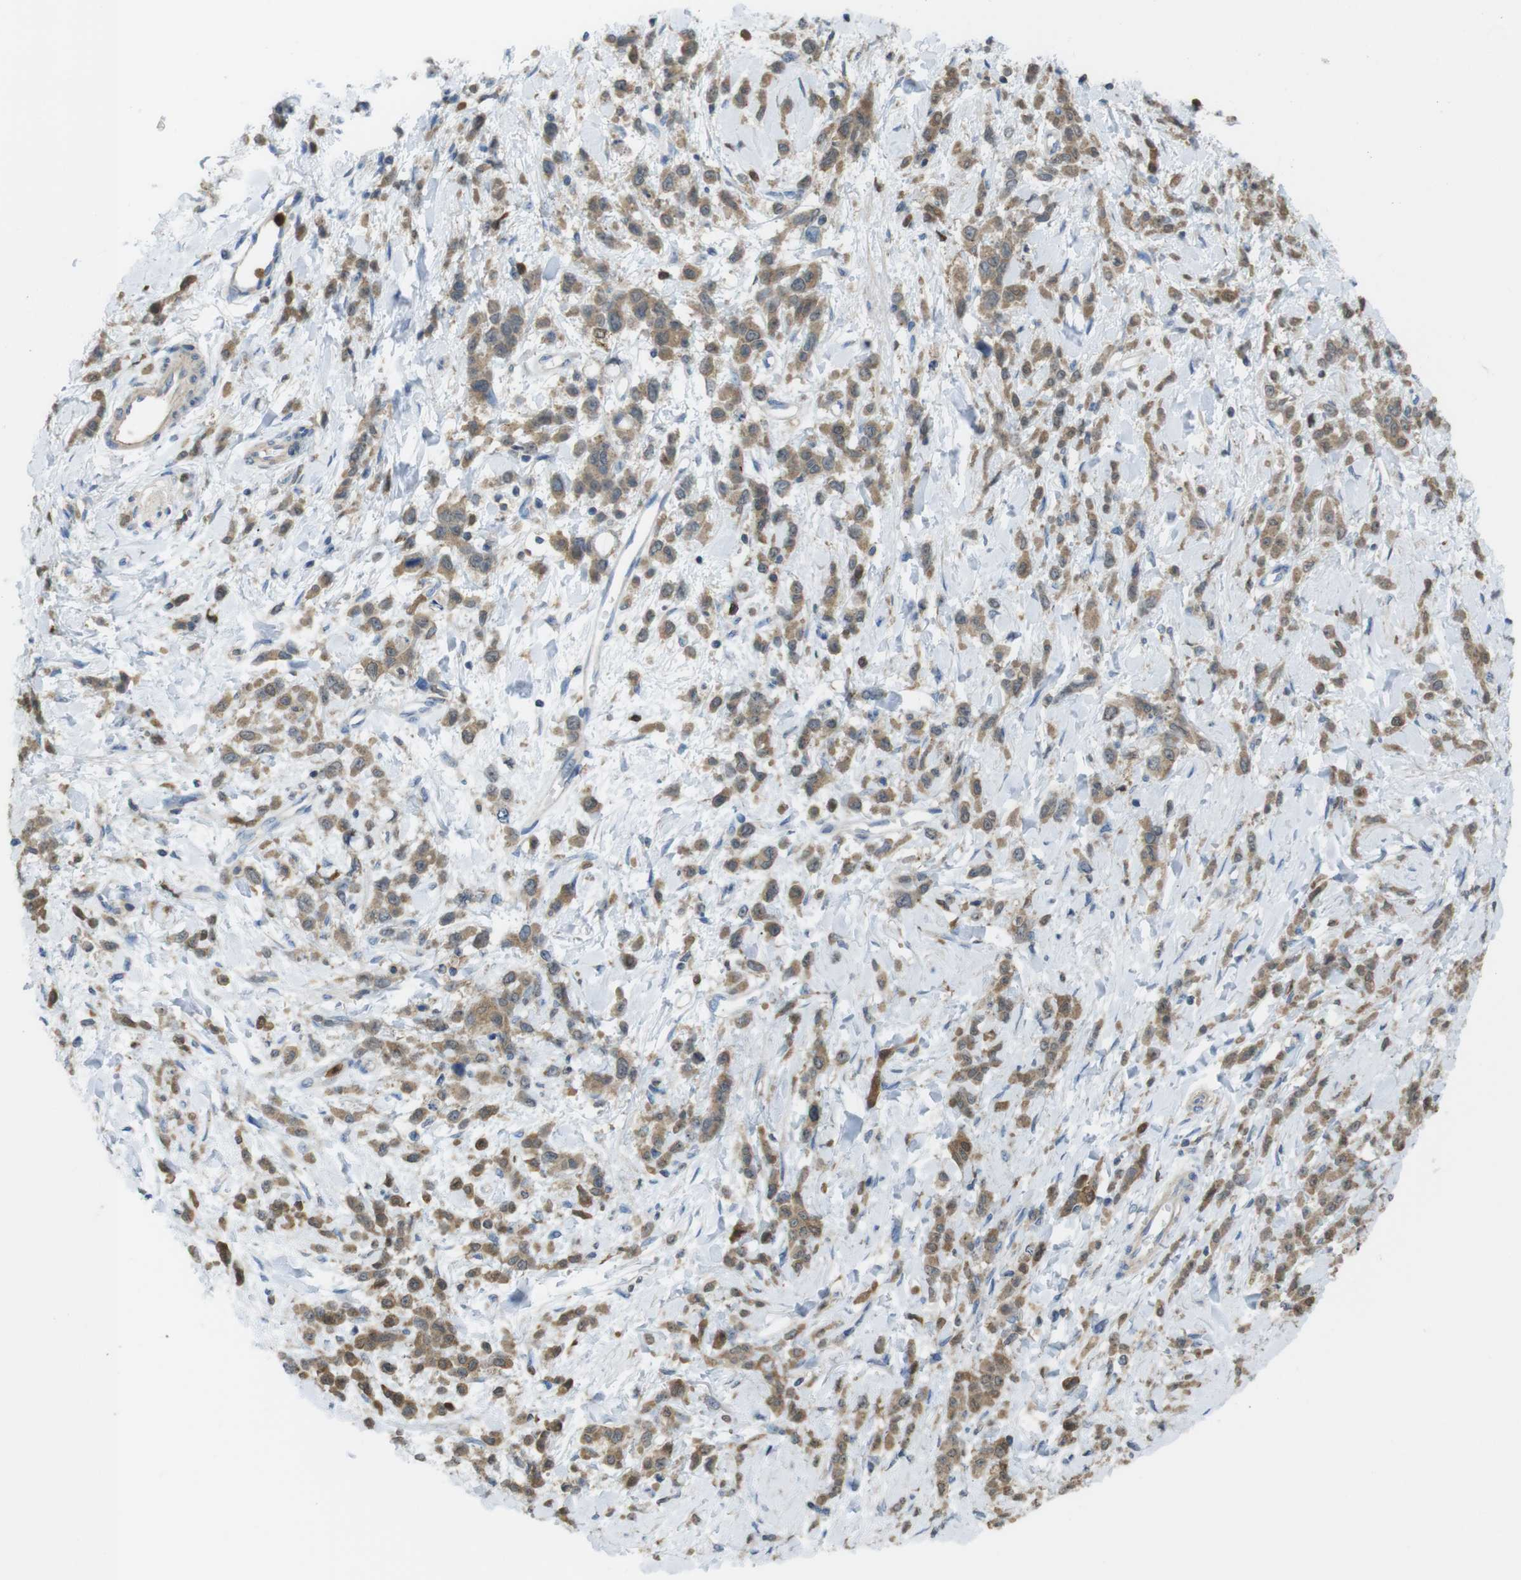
{"staining": {"intensity": "moderate", "quantity": ">75%", "location": "cytoplasmic/membranous"}, "tissue": "stomach cancer", "cell_type": "Tumor cells", "image_type": "cancer", "snomed": [{"axis": "morphology", "description": "Normal tissue, NOS"}, {"axis": "morphology", "description": "Adenocarcinoma, NOS"}, {"axis": "topography", "description": "Stomach"}], "caption": "The image displays a brown stain indicating the presence of a protein in the cytoplasmic/membranous of tumor cells in stomach cancer (adenocarcinoma). The staining is performed using DAB brown chromogen to label protein expression. The nuclei are counter-stained blue using hematoxylin.", "gene": "PRKCD", "patient": {"sex": "male", "age": 82}}